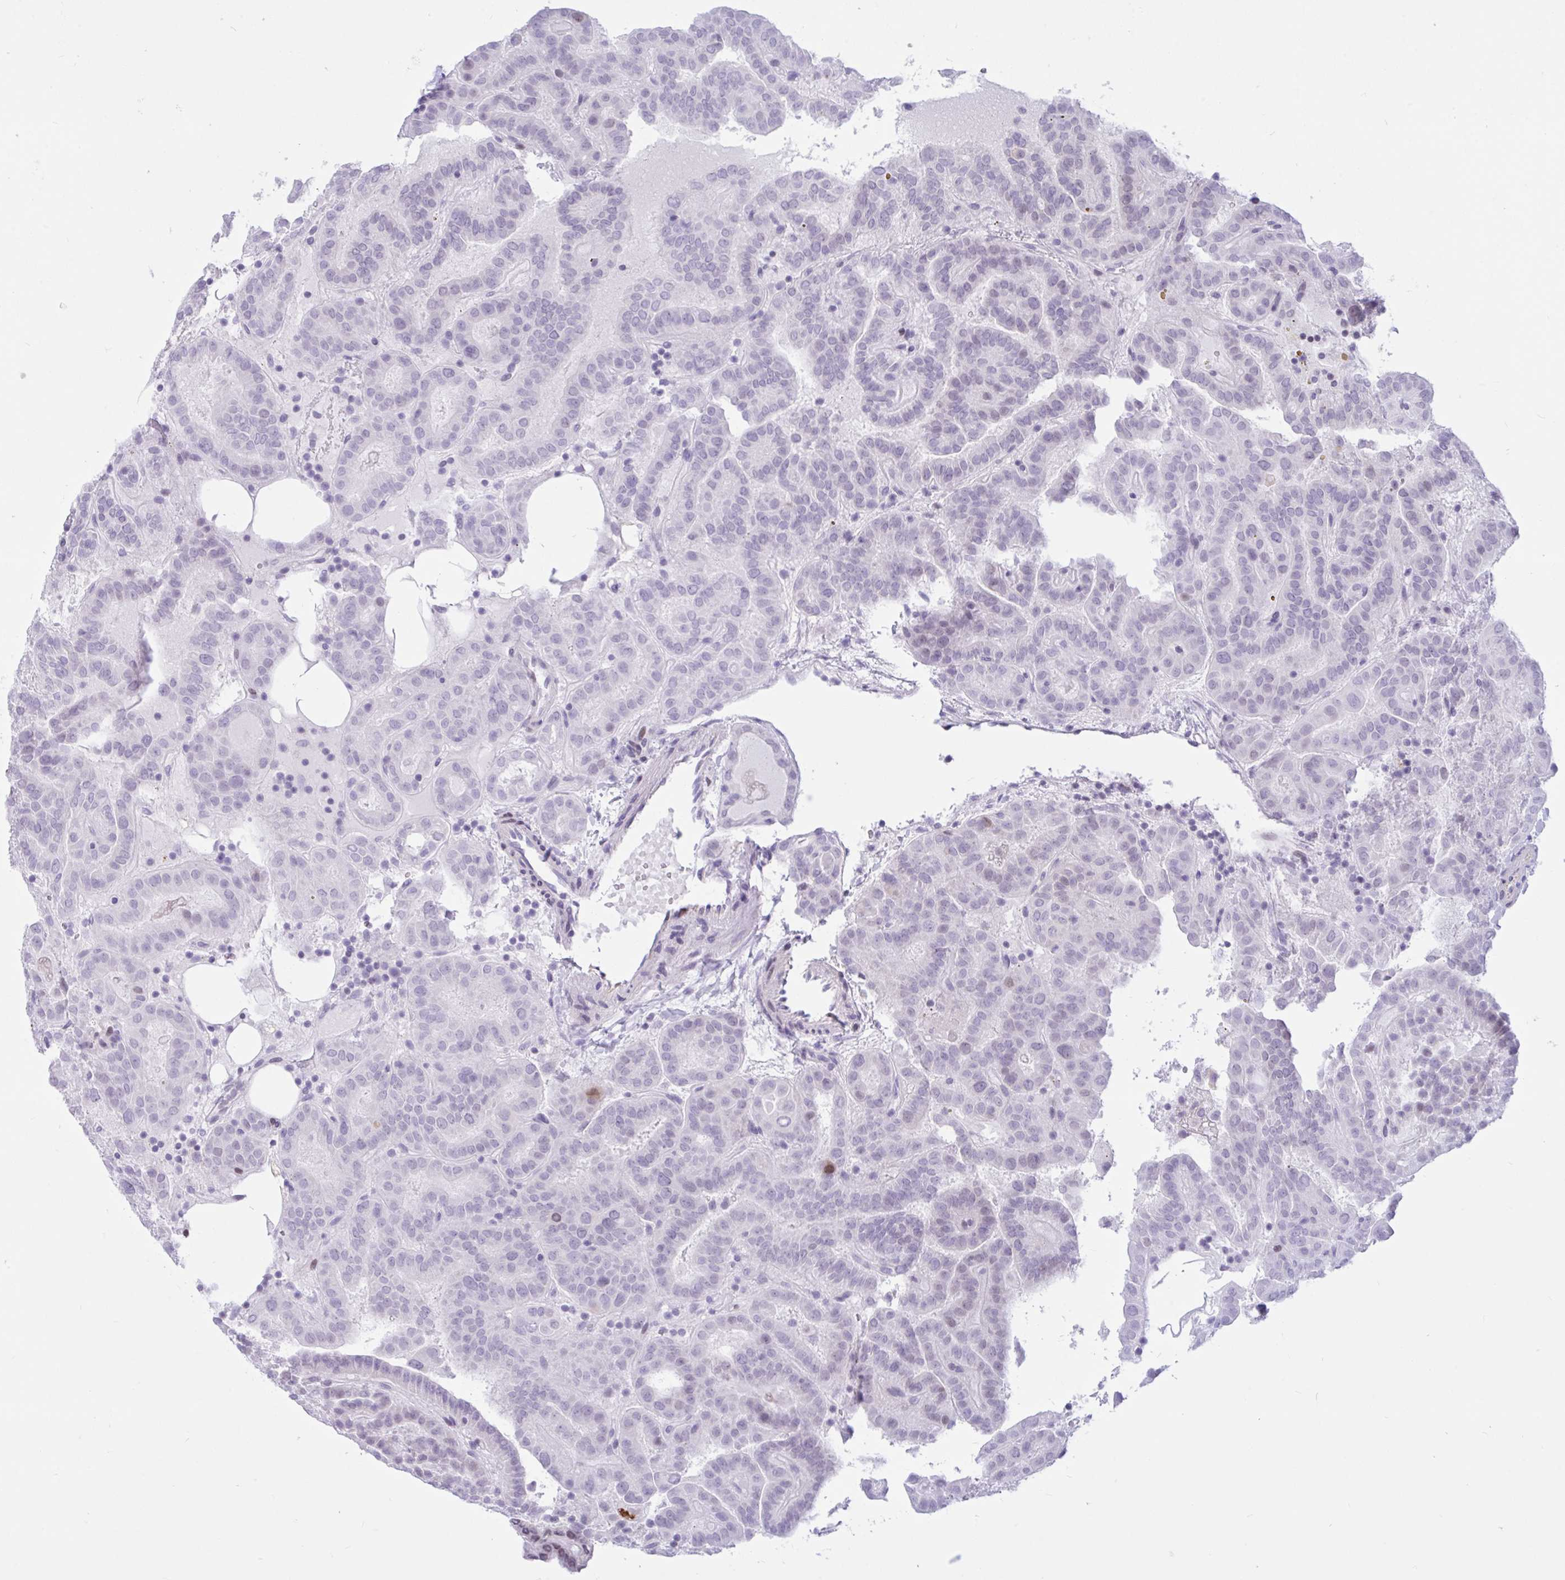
{"staining": {"intensity": "negative", "quantity": "none", "location": "none"}, "tissue": "thyroid cancer", "cell_type": "Tumor cells", "image_type": "cancer", "snomed": [{"axis": "morphology", "description": "Papillary adenocarcinoma, NOS"}, {"axis": "topography", "description": "Thyroid gland"}], "caption": "Image shows no significant protein staining in tumor cells of papillary adenocarcinoma (thyroid).", "gene": "HMGB2", "patient": {"sex": "female", "age": 46}}